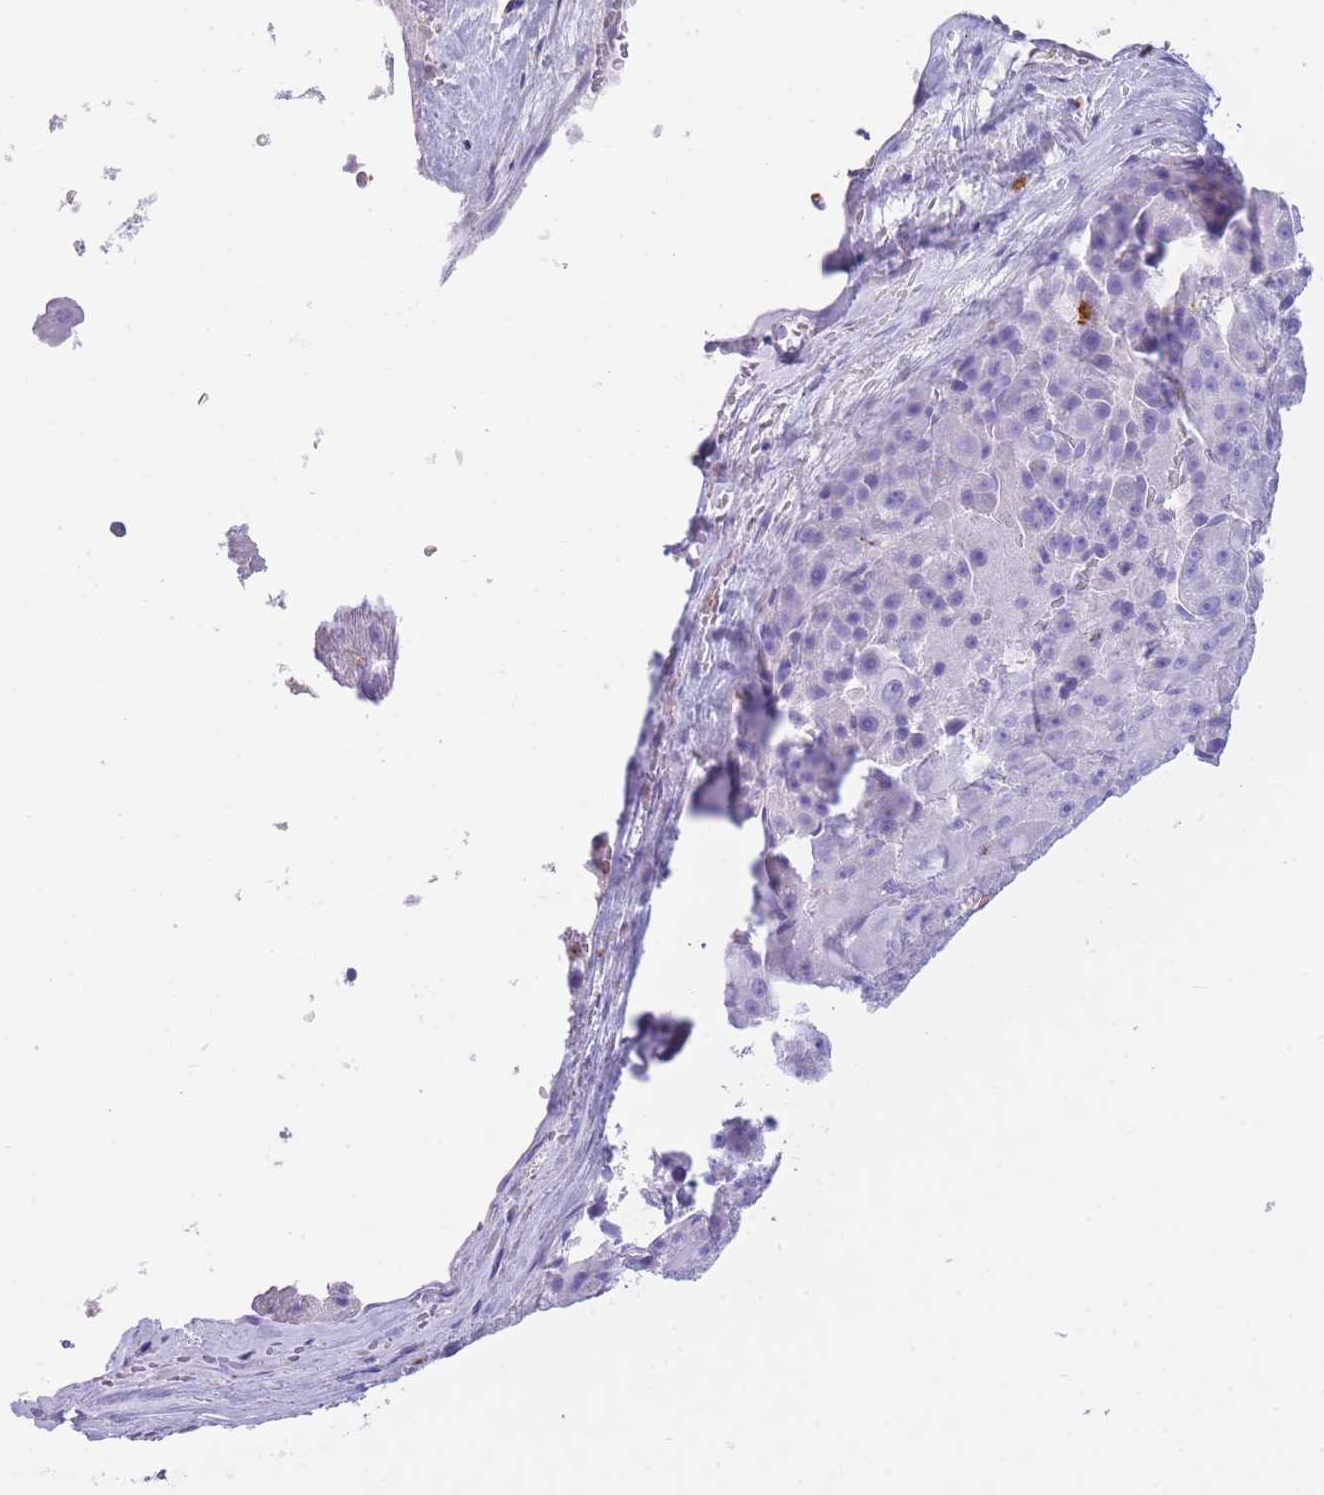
{"staining": {"intensity": "negative", "quantity": "none", "location": "none"}, "tissue": "liver cancer", "cell_type": "Tumor cells", "image_type": "cancer", "snomed": [{"axis": "morphology", "description": "Carcinoma, Hepatocellular, NOS"}, {"axis": "topography", "description": "Liver"}], "caption": "The IHC image has no significant positivity in tumor cells of hepatocellular carcinoma (liver) tissue.", "gene": "PLBD1", "patient": {"sex": "male", "age": 76}}